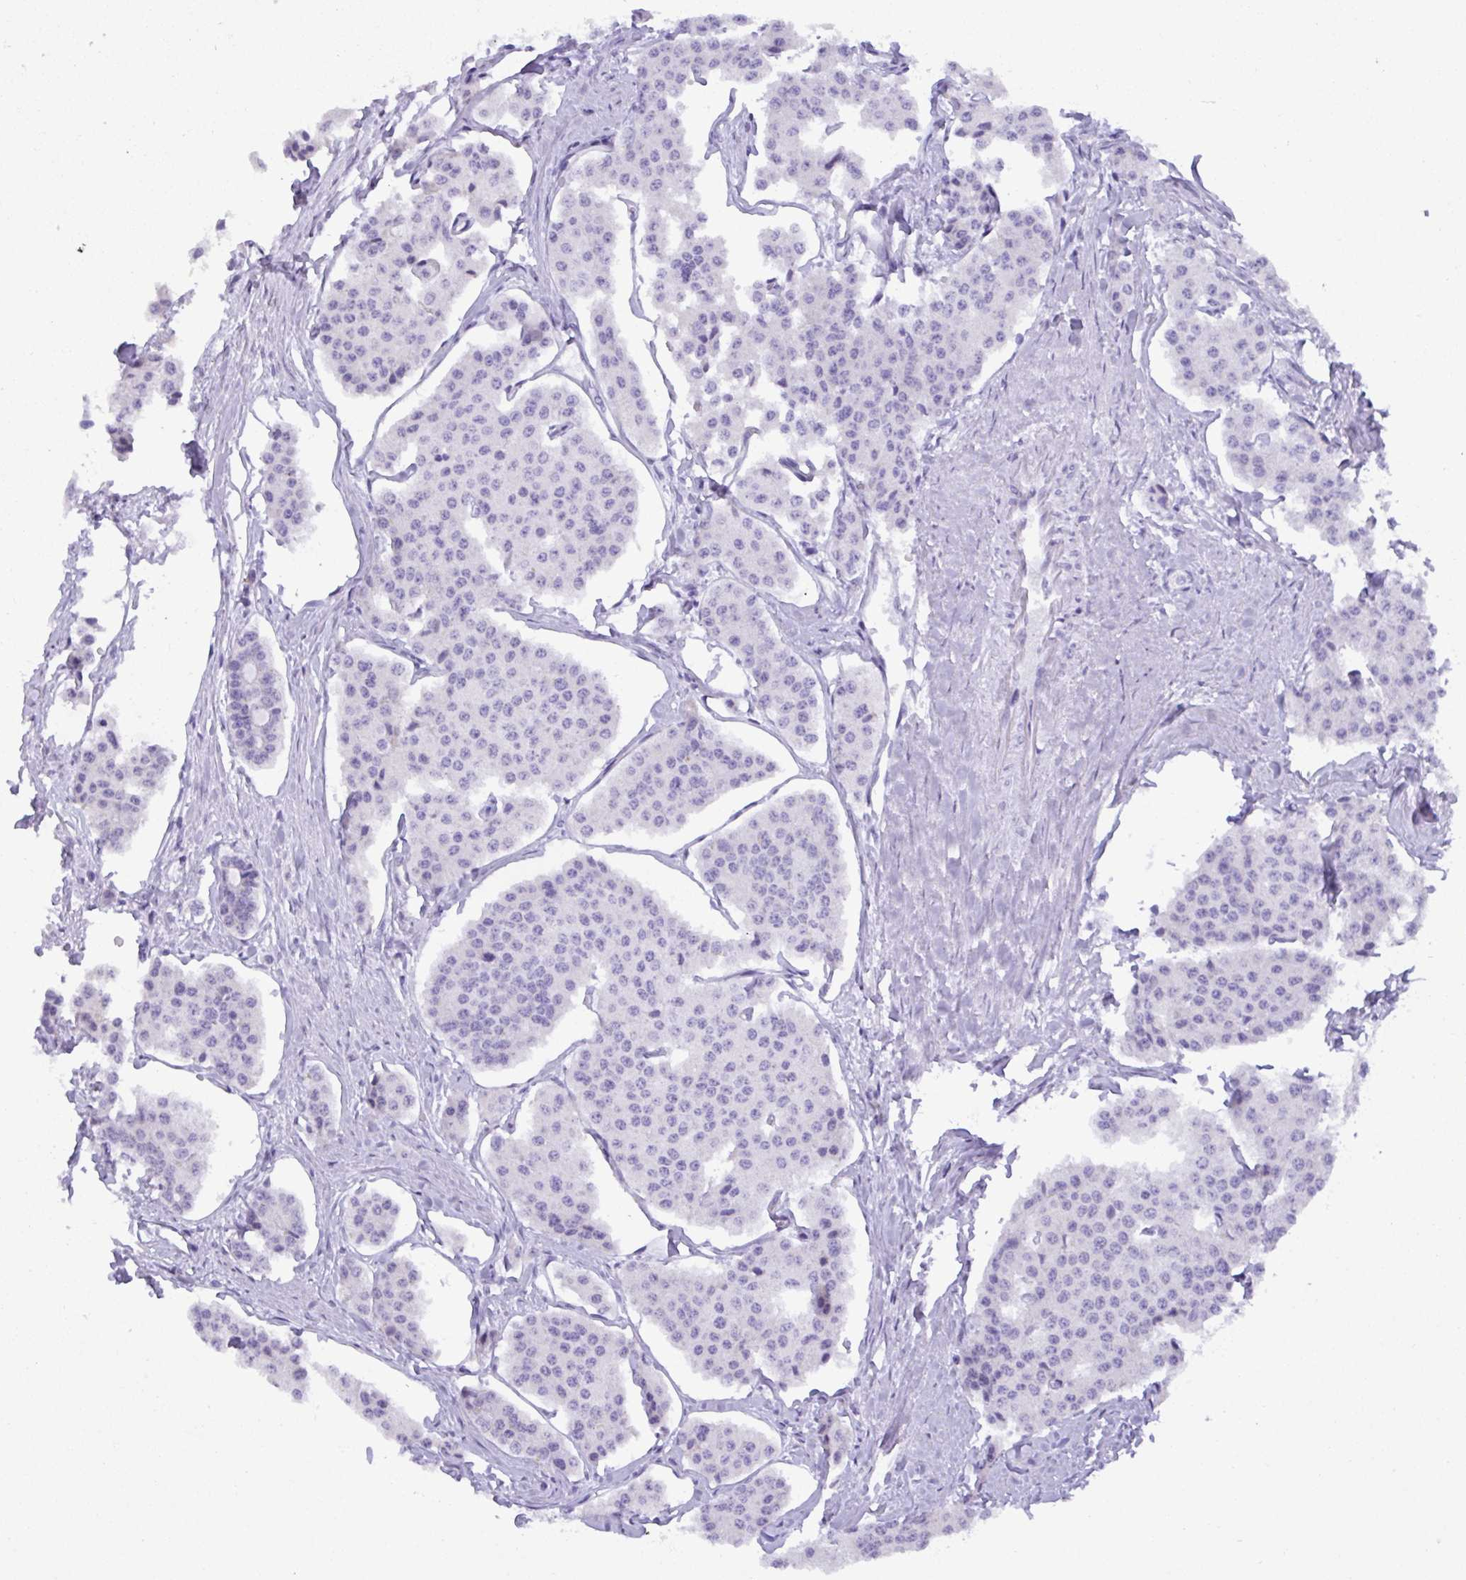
{"staining": {"intensity": "negative", "quantity": "none", "location": "none"}, "tissue": "carcinoid", "cell_type": "Tumor cells", "image_type": "cancer", "snomed": [{"axis": "morphology", "description": "Carcinoid, malignant, NOS"}, {"axis": "topography", "description": "Small intestine"}], "caption": "DAB (3,3'-diaminobenzidine) immunohistochemical staining of human carcinoid (malignant) shows no significant staining in tumor cells.", "gene": "C4orf33", "patient": {"sex": "female", "age": 65}}